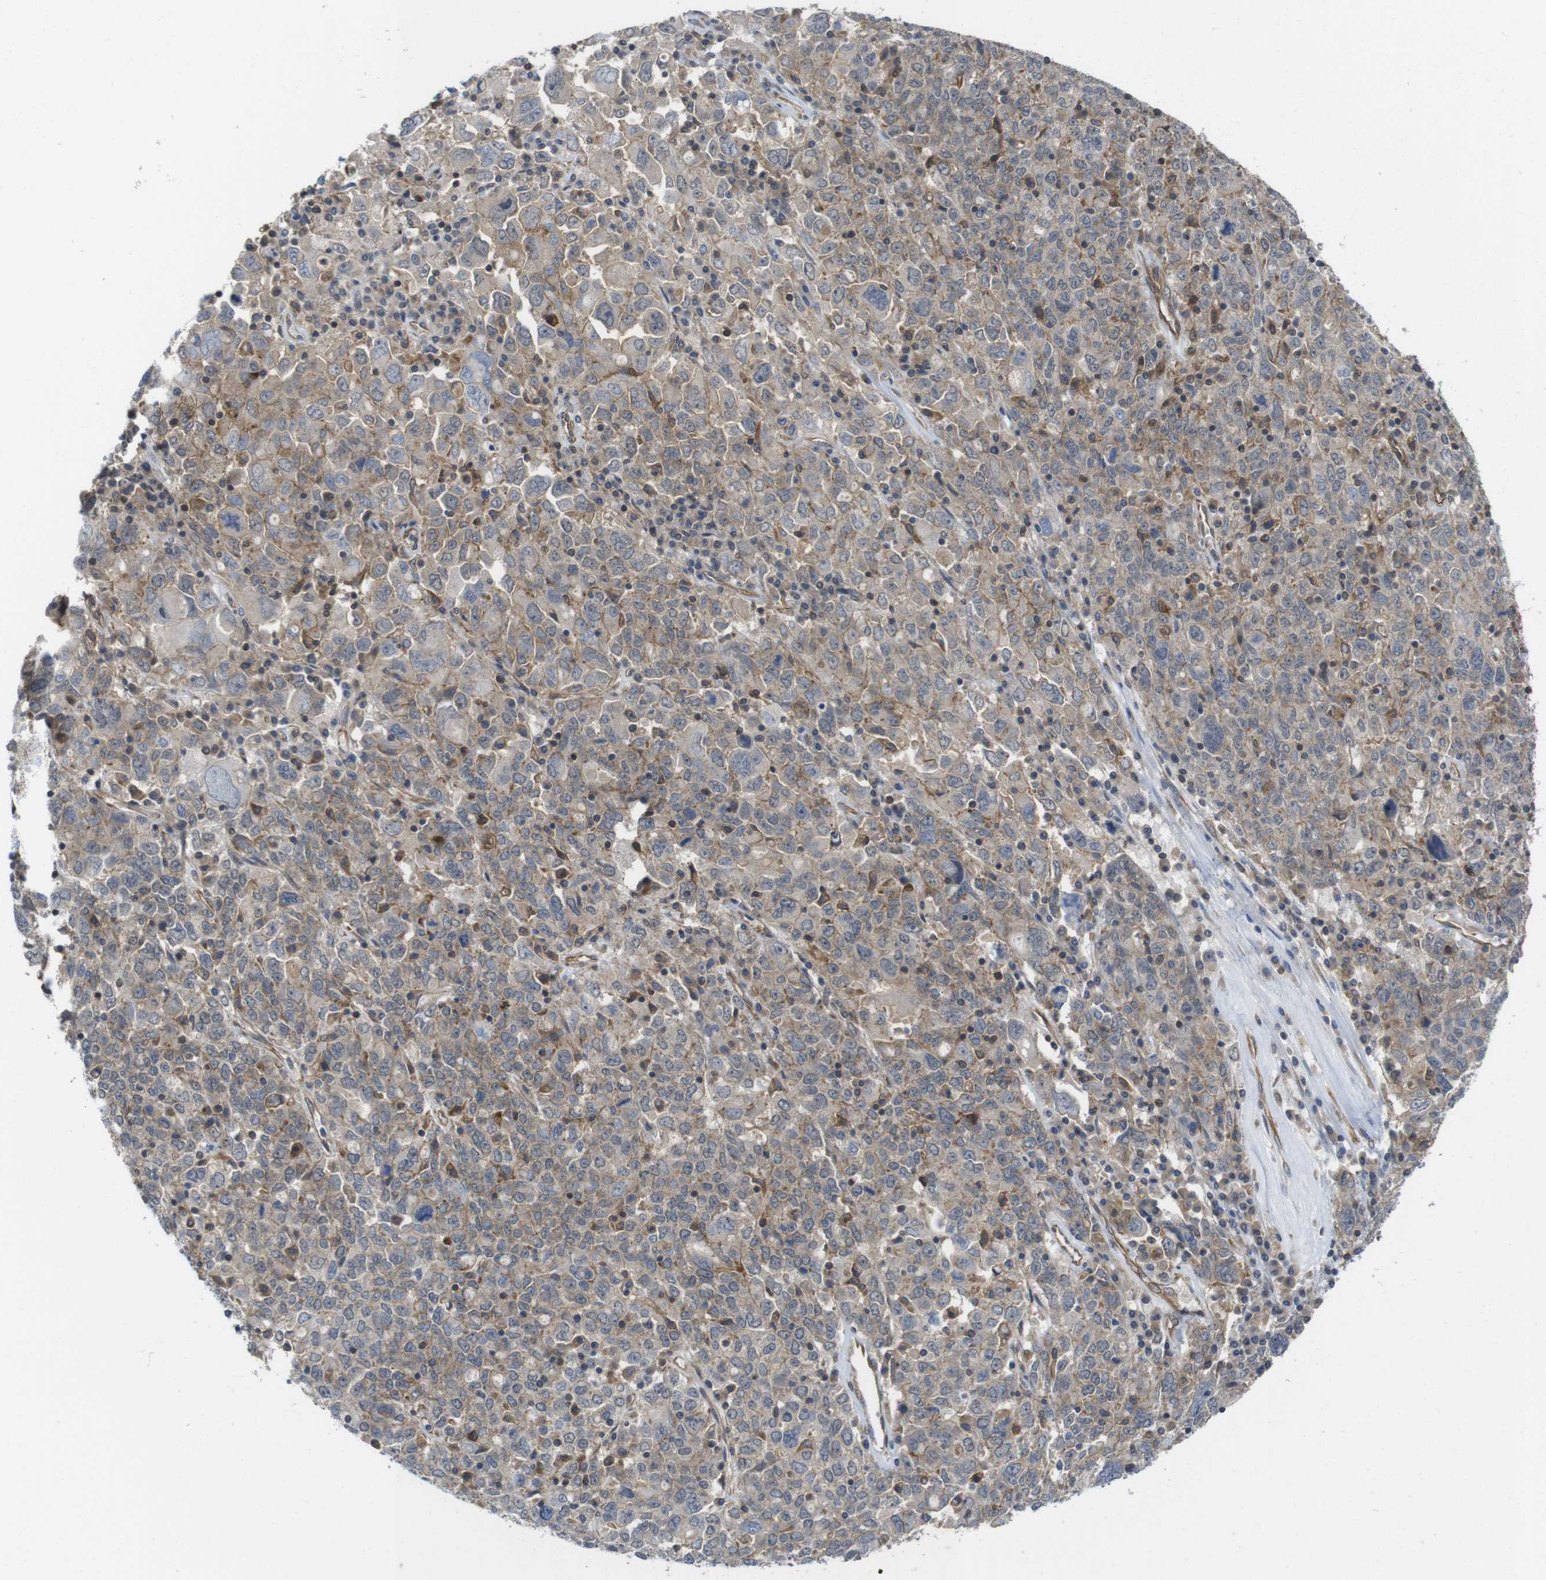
{"staining": {"intensity": "weak", "quantity": "<25%", "location": "cytoplasmic/membranous"}, "tissue": "ovarian cancer", "cell_type": "Tumor cells", "image_type": "cancer", "snomed": [{"axis": "morphology", "description": "Carcinoma, endometroid"}, {"axis": "topography", "description": "Ovary"}], "caption": "A micrograph of ovarian cancer (endometroid carcinoma) stained for a protein exhibits no brown staining in tumor cells. (DAB (3,3'-diaminobenzidine) immunohistochemistry (IHC) with hematoxylin counter stain).", "gene": "ZDHHC5", "patient": {"sex": "female", "age": 62}}